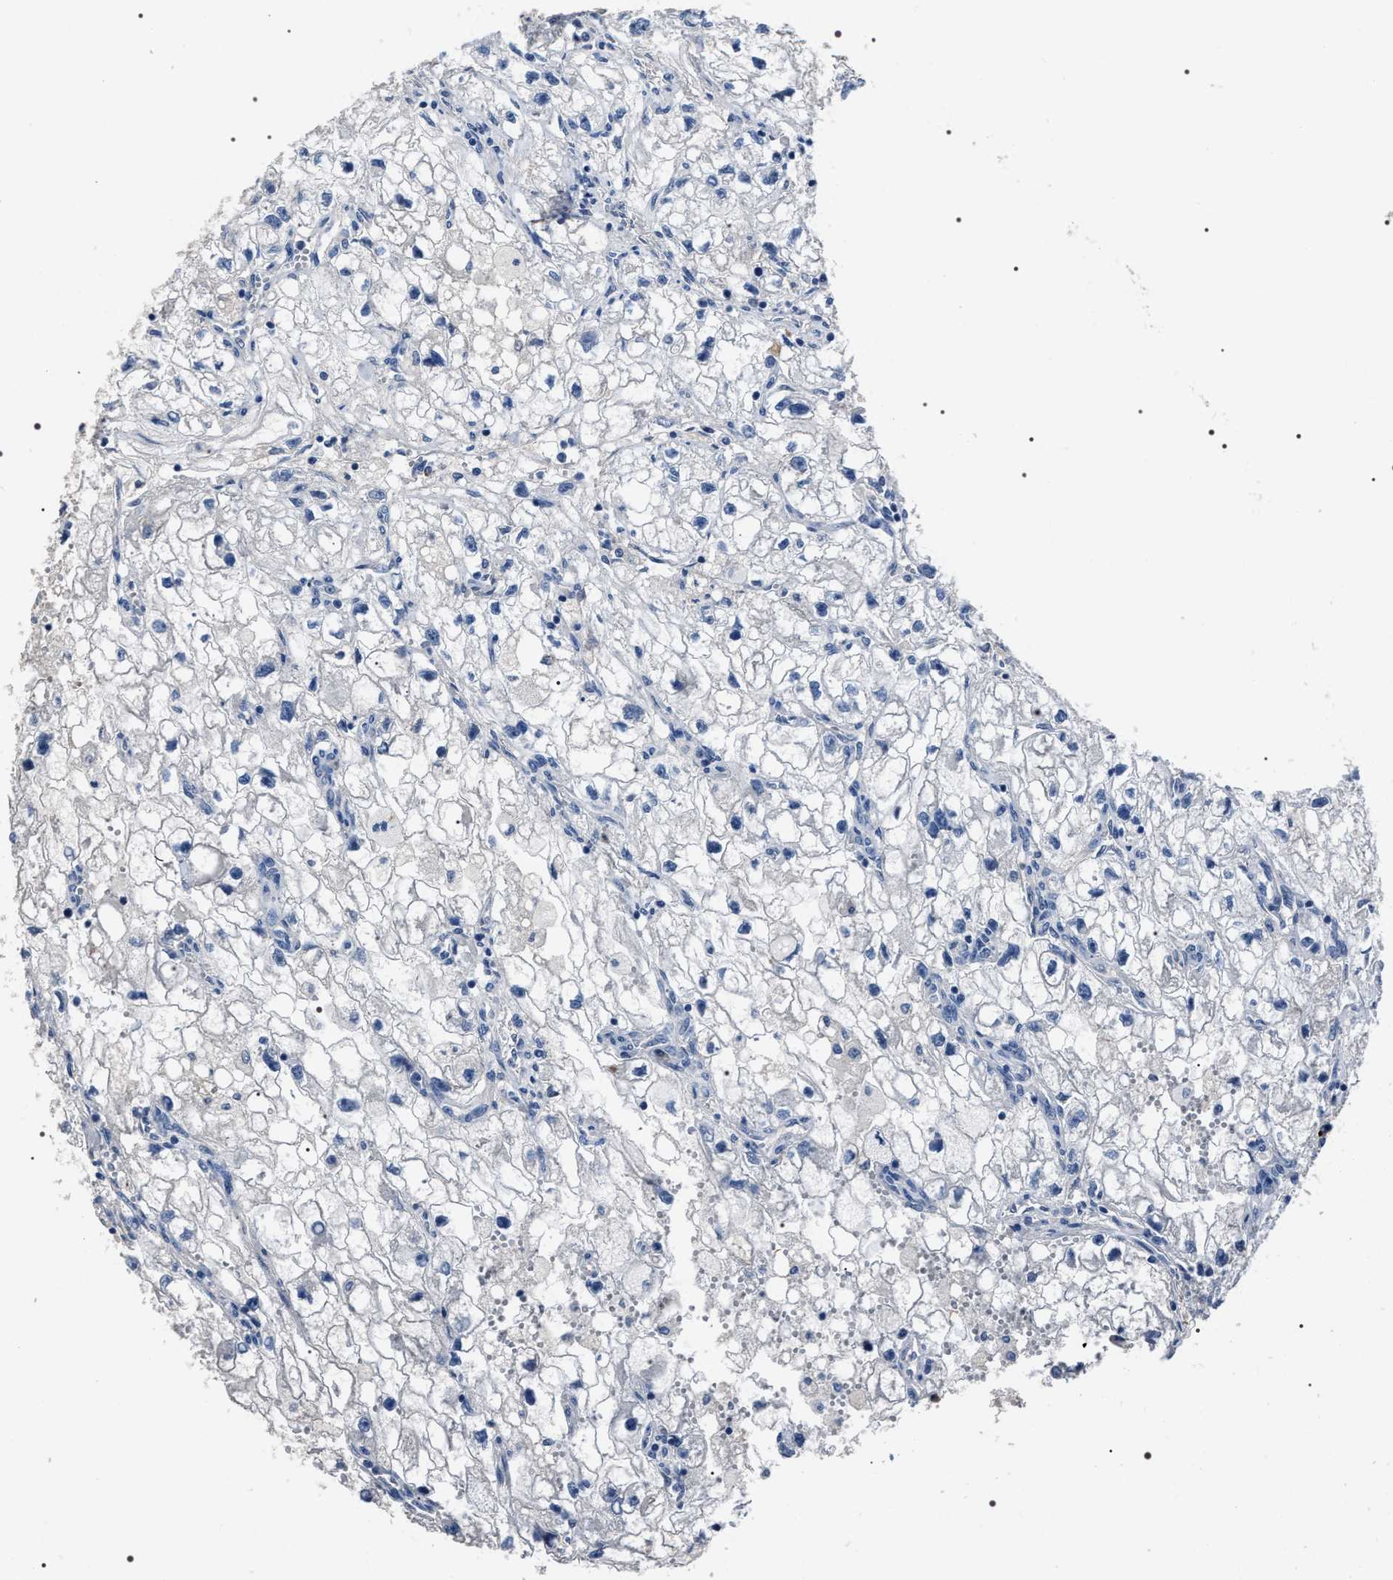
{"staining": {"intensity": "negative", "quantity": "none", "location": "none"}, "tissue": "renal cancer", "cell_type": "Tumor cells", "image_type": "cancer", "snomed": [{"axis": "morphology", "description": "Adenocarcinoma, NOS"}, {"axis": "topography", "description": "Kidney"}], "caption": "This is an IHC image of human adenocarcinoma (renal). There is no staining in tumor cells.", "gene": "TRIM54", "patient": {"sex": "female", "age": 70}}